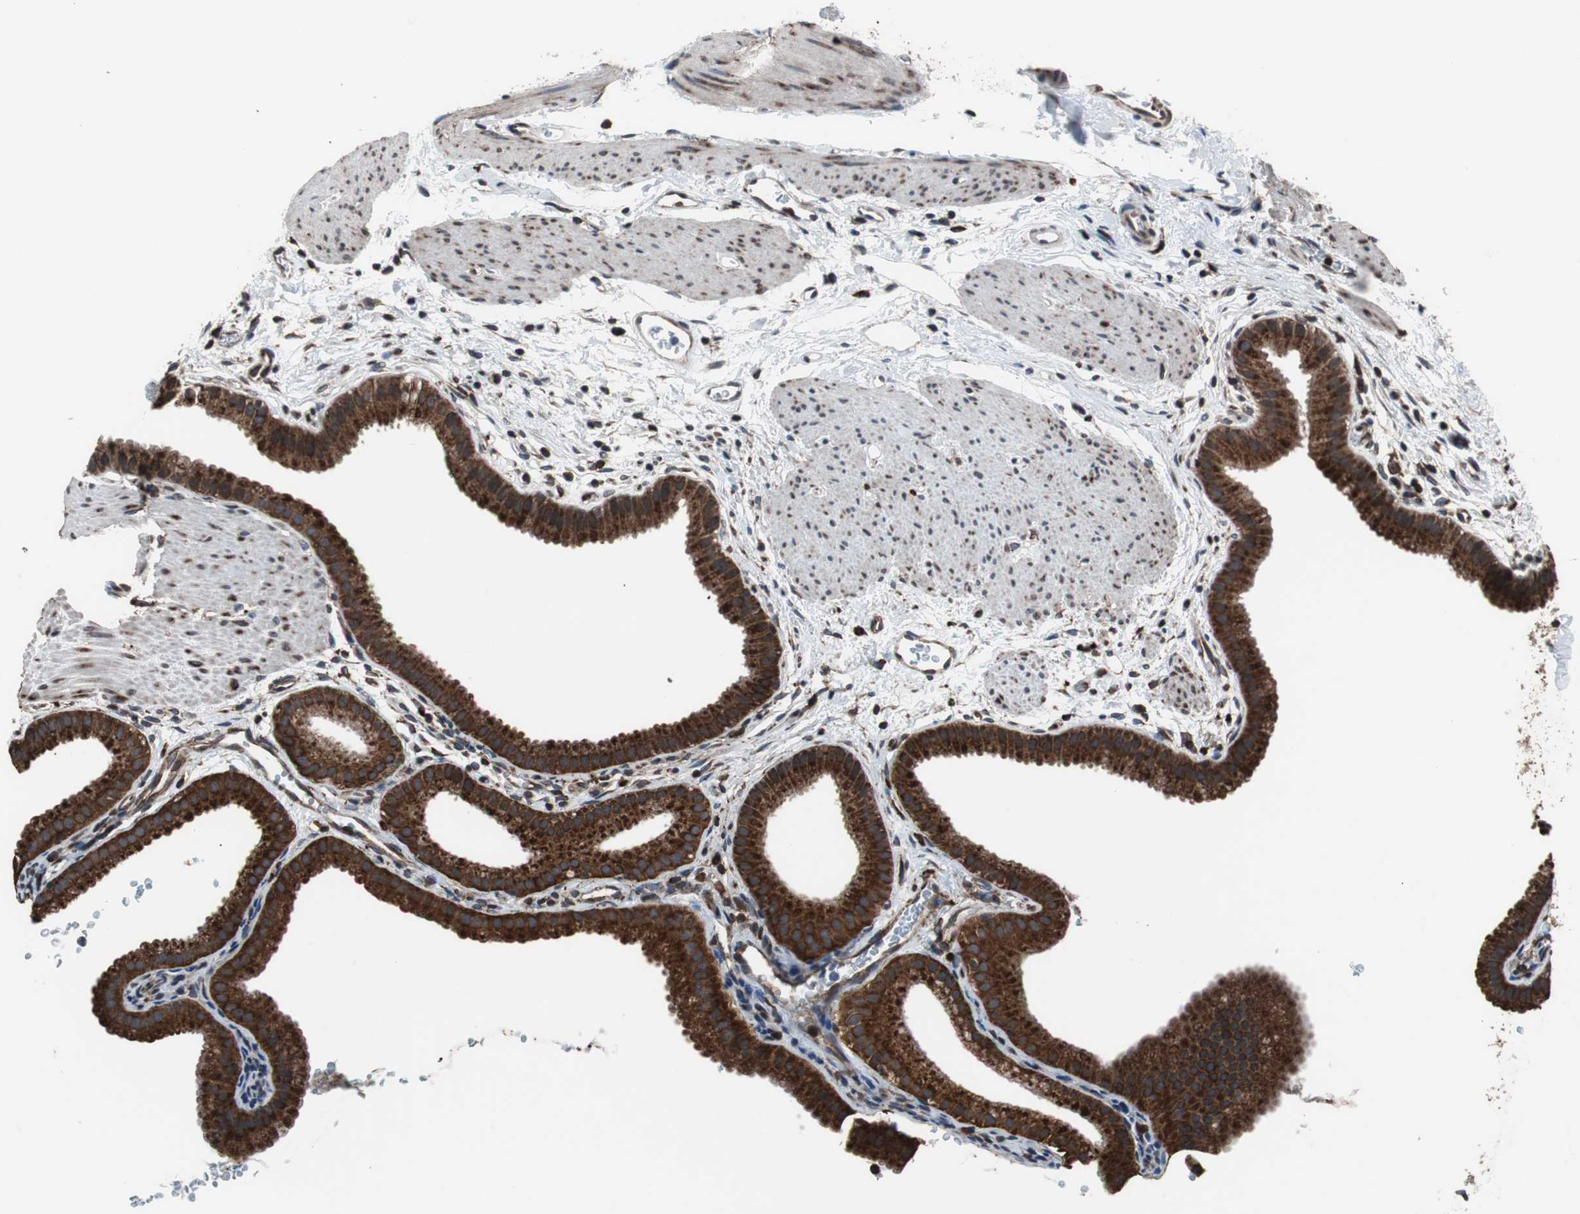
{"staining": {"intensity": "strong", "quantity": ">75%", "location": "cytoplasmic/membranous"}, "tissue": "gallbladder", "cell_type": "Glandular cells", "image_type": "normal", "snomed": [{"axis": "morphology", "description": "Normal tissue, NOS"}, {"axis": "topography", "description": "Gallbladder"}], "caption": "Protein analysis of benign gallbladder demonstrates strong cytoplasmic/membranous positivity in approximately >75% of glandular cells.", "gene": "USP10", "patient": {"sex": "female", "age": 64}}